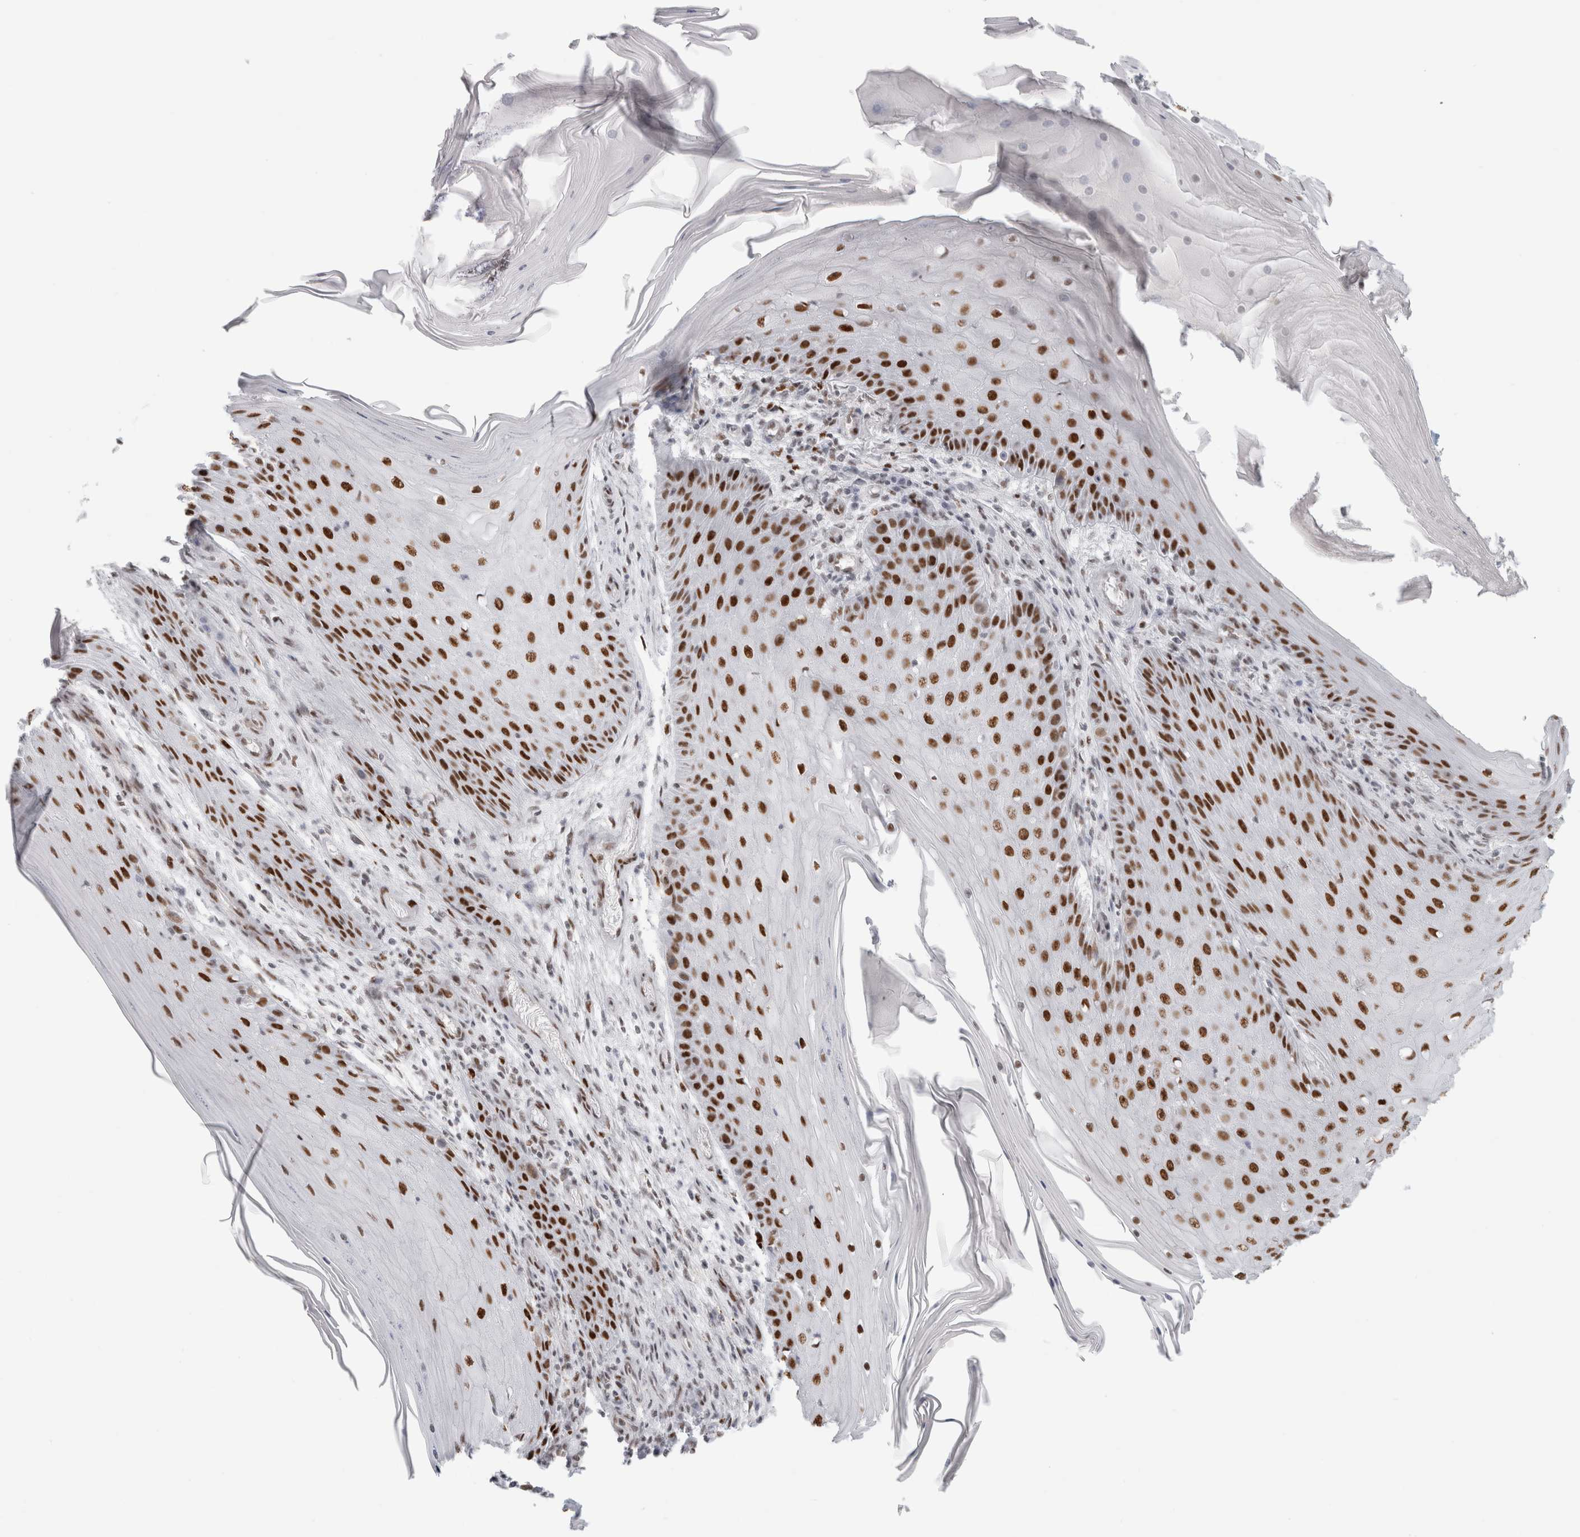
{"staining": {"intensity": "strong", "quantity": "25%-75%", "location": "nuclear"}, "tissue": "skin cancer", "cell_type": "Tumor cells", "image_type": "cancer", "snomed": [{"axis": "morphology", "description": "Squamous cell carcinoma, NOS"}, {"axis": "topography", "description": "Skin"}], "caption": "Protein expression by IHC shows strong nuclear expression in about 25%-75% of tumor cells in squamous cell carcinoma (skin).", "gene": "SMARCC1", "patient": {"sex": "female", "age": 73}}